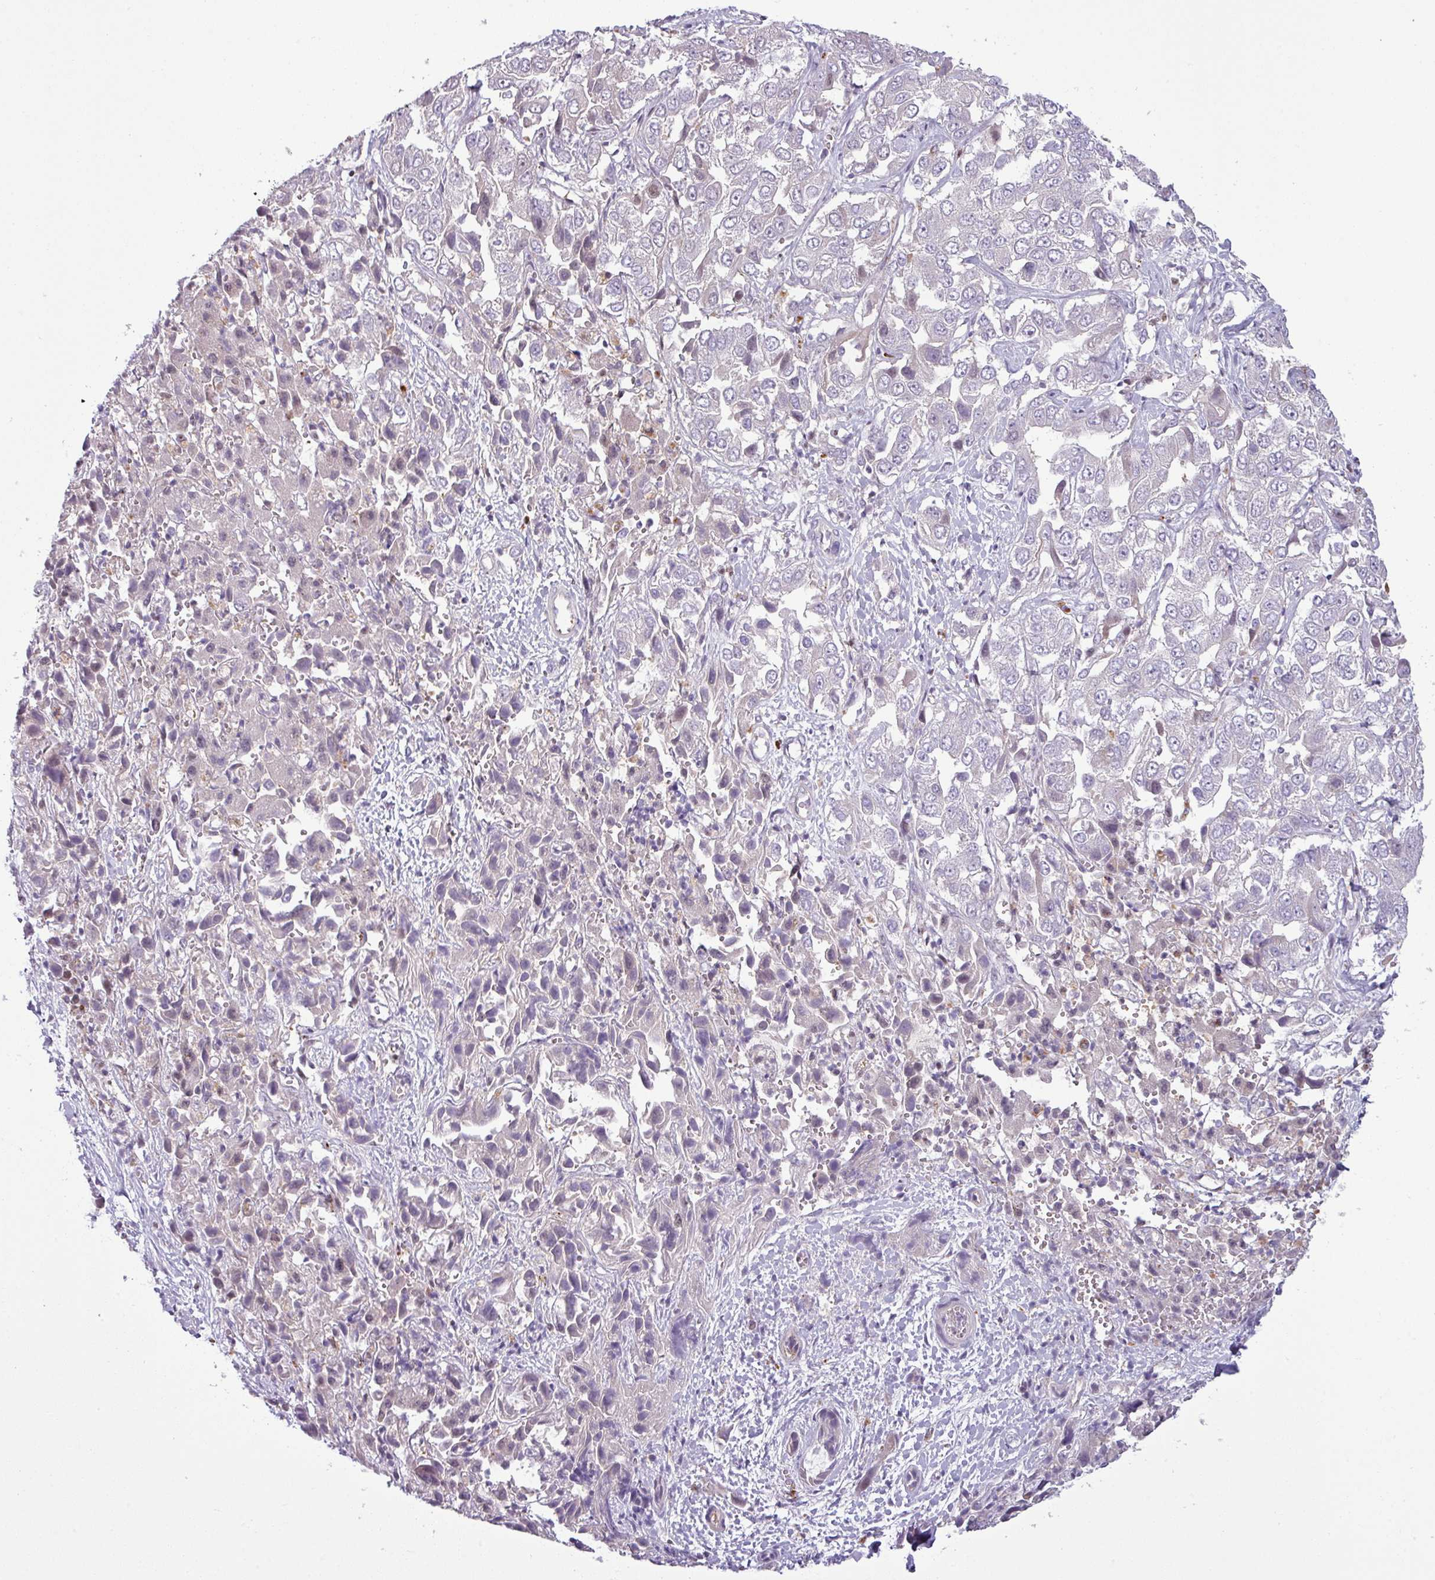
{"staining": {"intensity": "negative", "quantity": "none", "location": "none"}, "tissue": "liver cancer", "cell_type": "Tumor cells", "image_type": "cancer", "snomed": [{"axis": "morphology", "description": "Cholangiocarcinoma"}, {"axis": "topography", "description": "Liver"}], "caption": "Liver cholangiocarcinoma was stained to show a protein in brown. There is no significant expression in tumor cells.", "gene": "CCDC144A", "patient": {"sex": "female", "age": 52}}